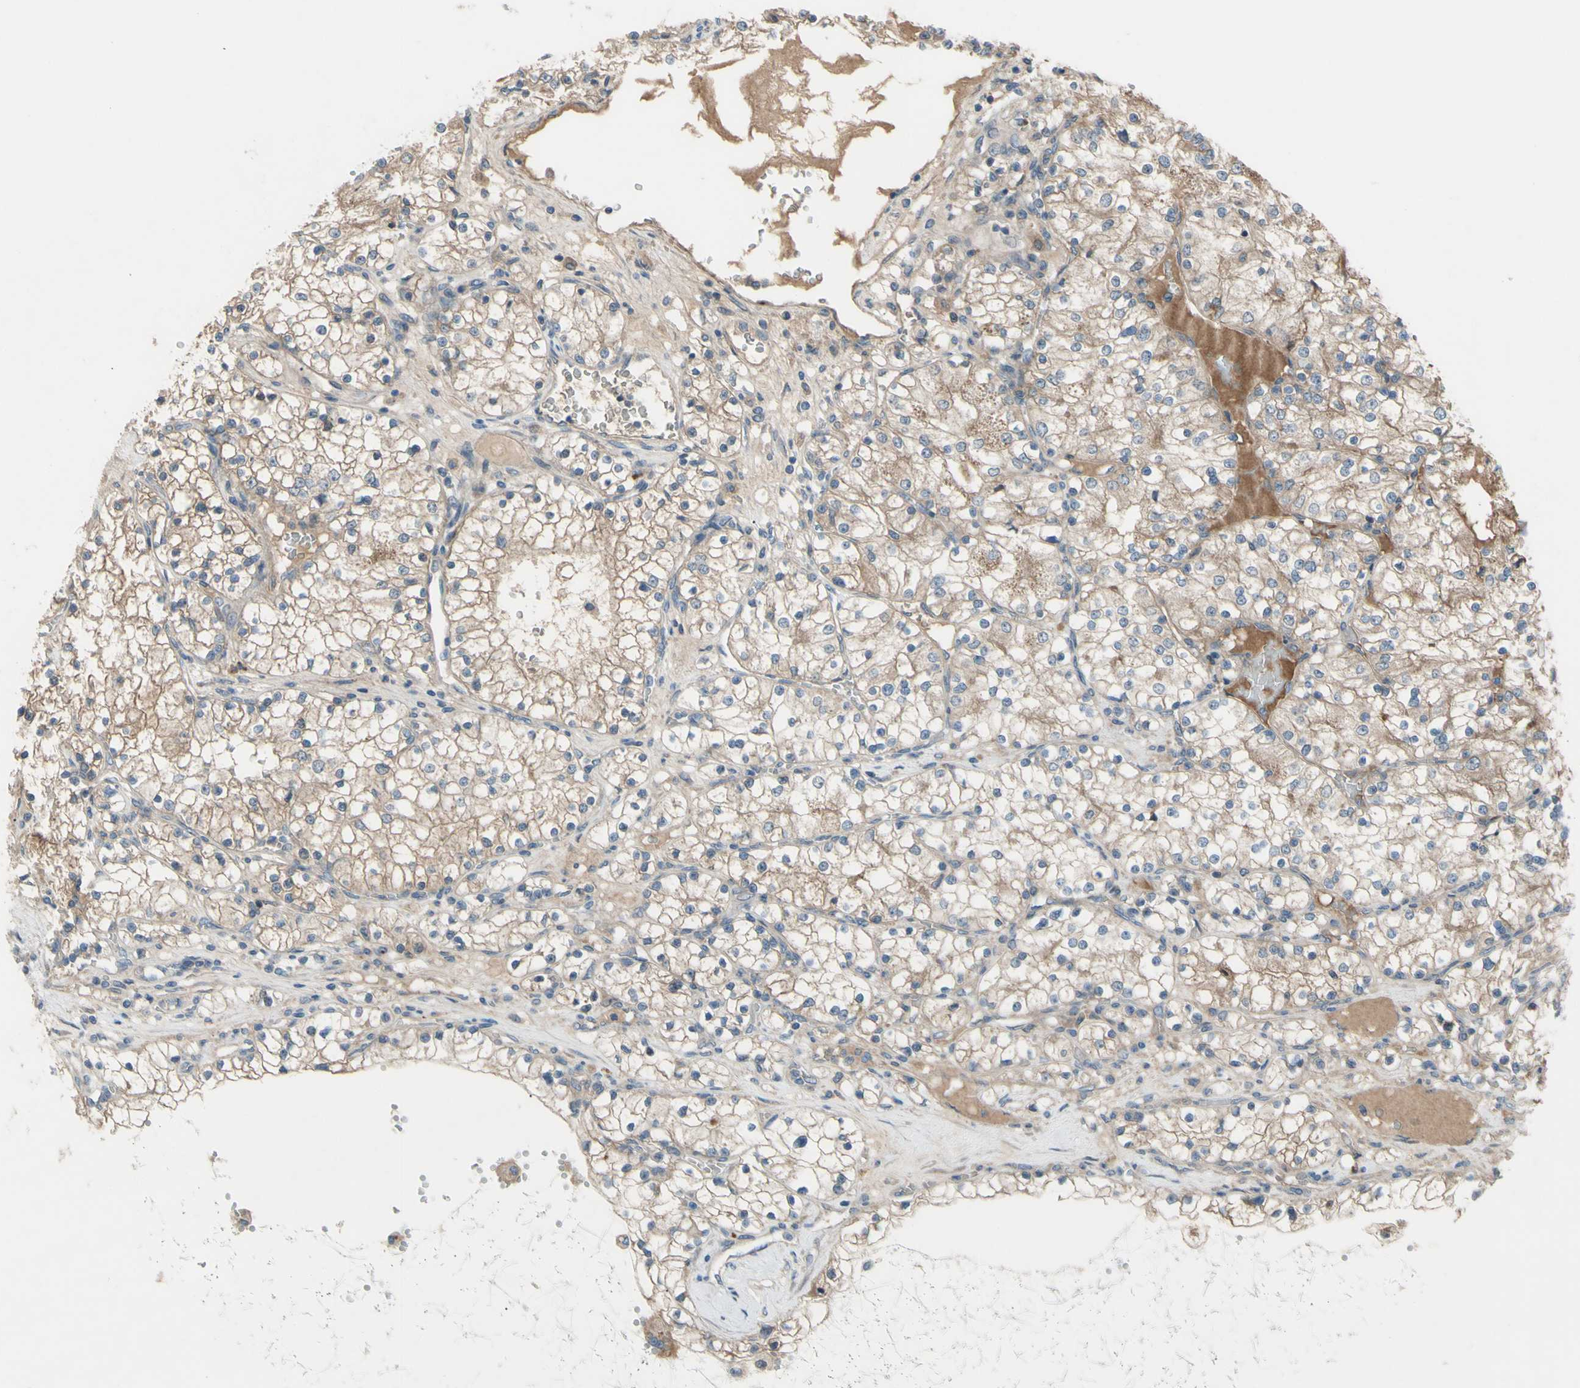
{"staining": {"intensity": "moderate", "quantity": ">75%", "location": "cytoplasmic/membranous"}, "tissue": "renal cancer", "cell_type": "Tumor cells", "image_type": "cancer", "snomed": [{"axis": "morphology", "description": "Adenocarcinoma, NOS"}, {"axis": "topography", "description": "Kidney"}], "caption": "Human renal adenocarcinoma stained with a protein marker exhibits moderate staining in tumor cells.", "gene": "AFP", "patient": {"sex": "male", "age": 68}}